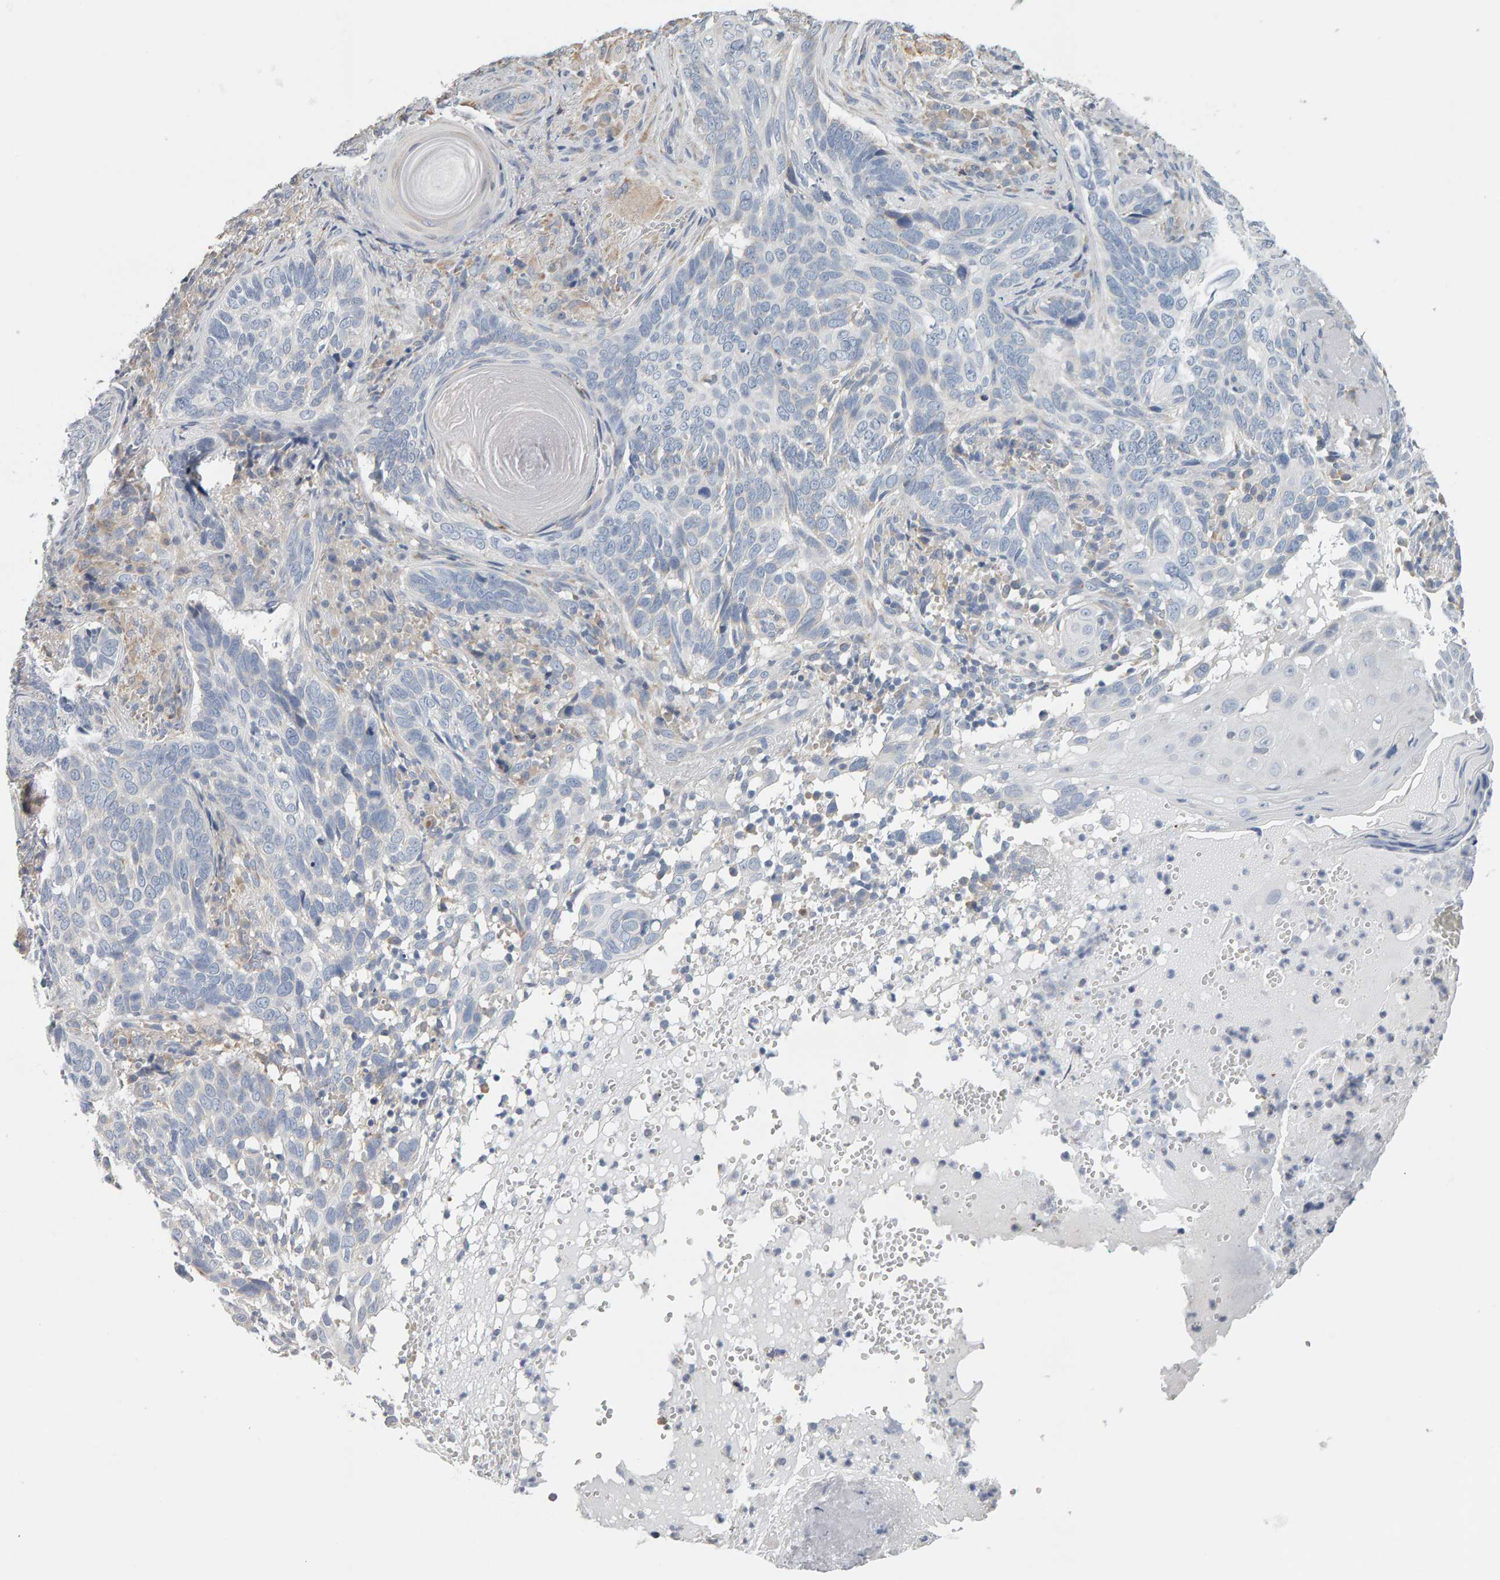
{"staining": {"intensity": "negative", "quantity": "none", "location": "none"}, "tissue": "skin cancer", "cell_type": "Tumor cells", "image_type": "cancer", "snomed": [{"axis": "morphology", "description": "Basal cell carcinoma"}, {"axis": "topography", "description": "Skin"}], "caption": "Tumor cells are negative for brown protein staining in skin basal cell carcinoma.", "gene": "ADHFE1", "patient": {"sex": "female", "age": 89}}